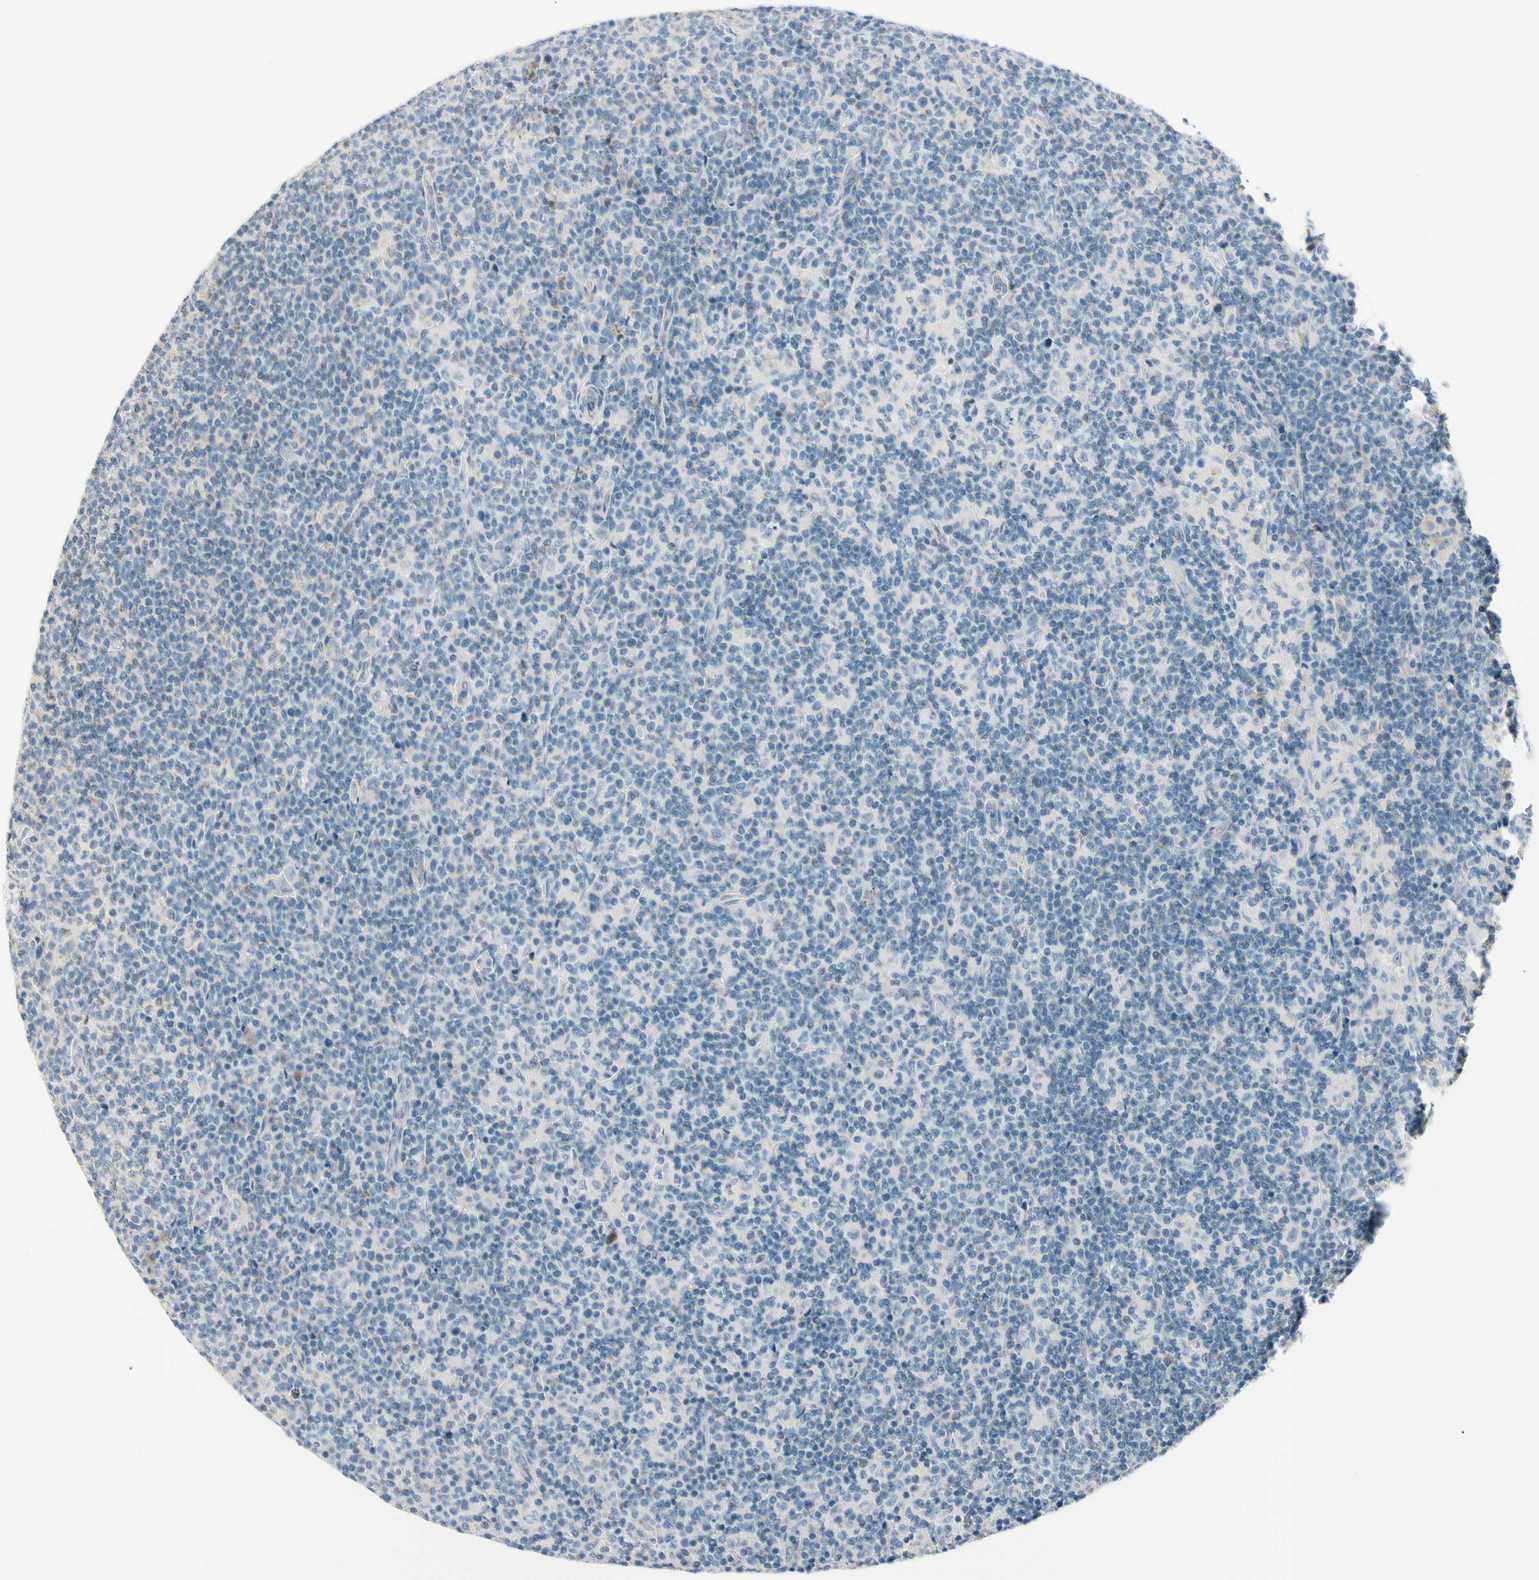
{"staining": {"intensity": "weak", "quantity": "<25%", "location": "cytoplasmic/membranous"}, "tissue": "lymph node", "cell_type": "Germinal center cells", "image_type": "normal", "snomed": [{"axis": "morphology", "description": "Normal tissue, NOS"}, {"axis": "morphology", "description": "Inflammation, NOS"}, {"axis": "topography", "description": "Lymph node"}], "caption": "This is a micrograph of immunohistochemistry (IHC) staining of unremarkable lymph node, which shows no staining in germinal center cells.", "gene": "GALNT5", "patient": {"sex": "male", "age": 55}}